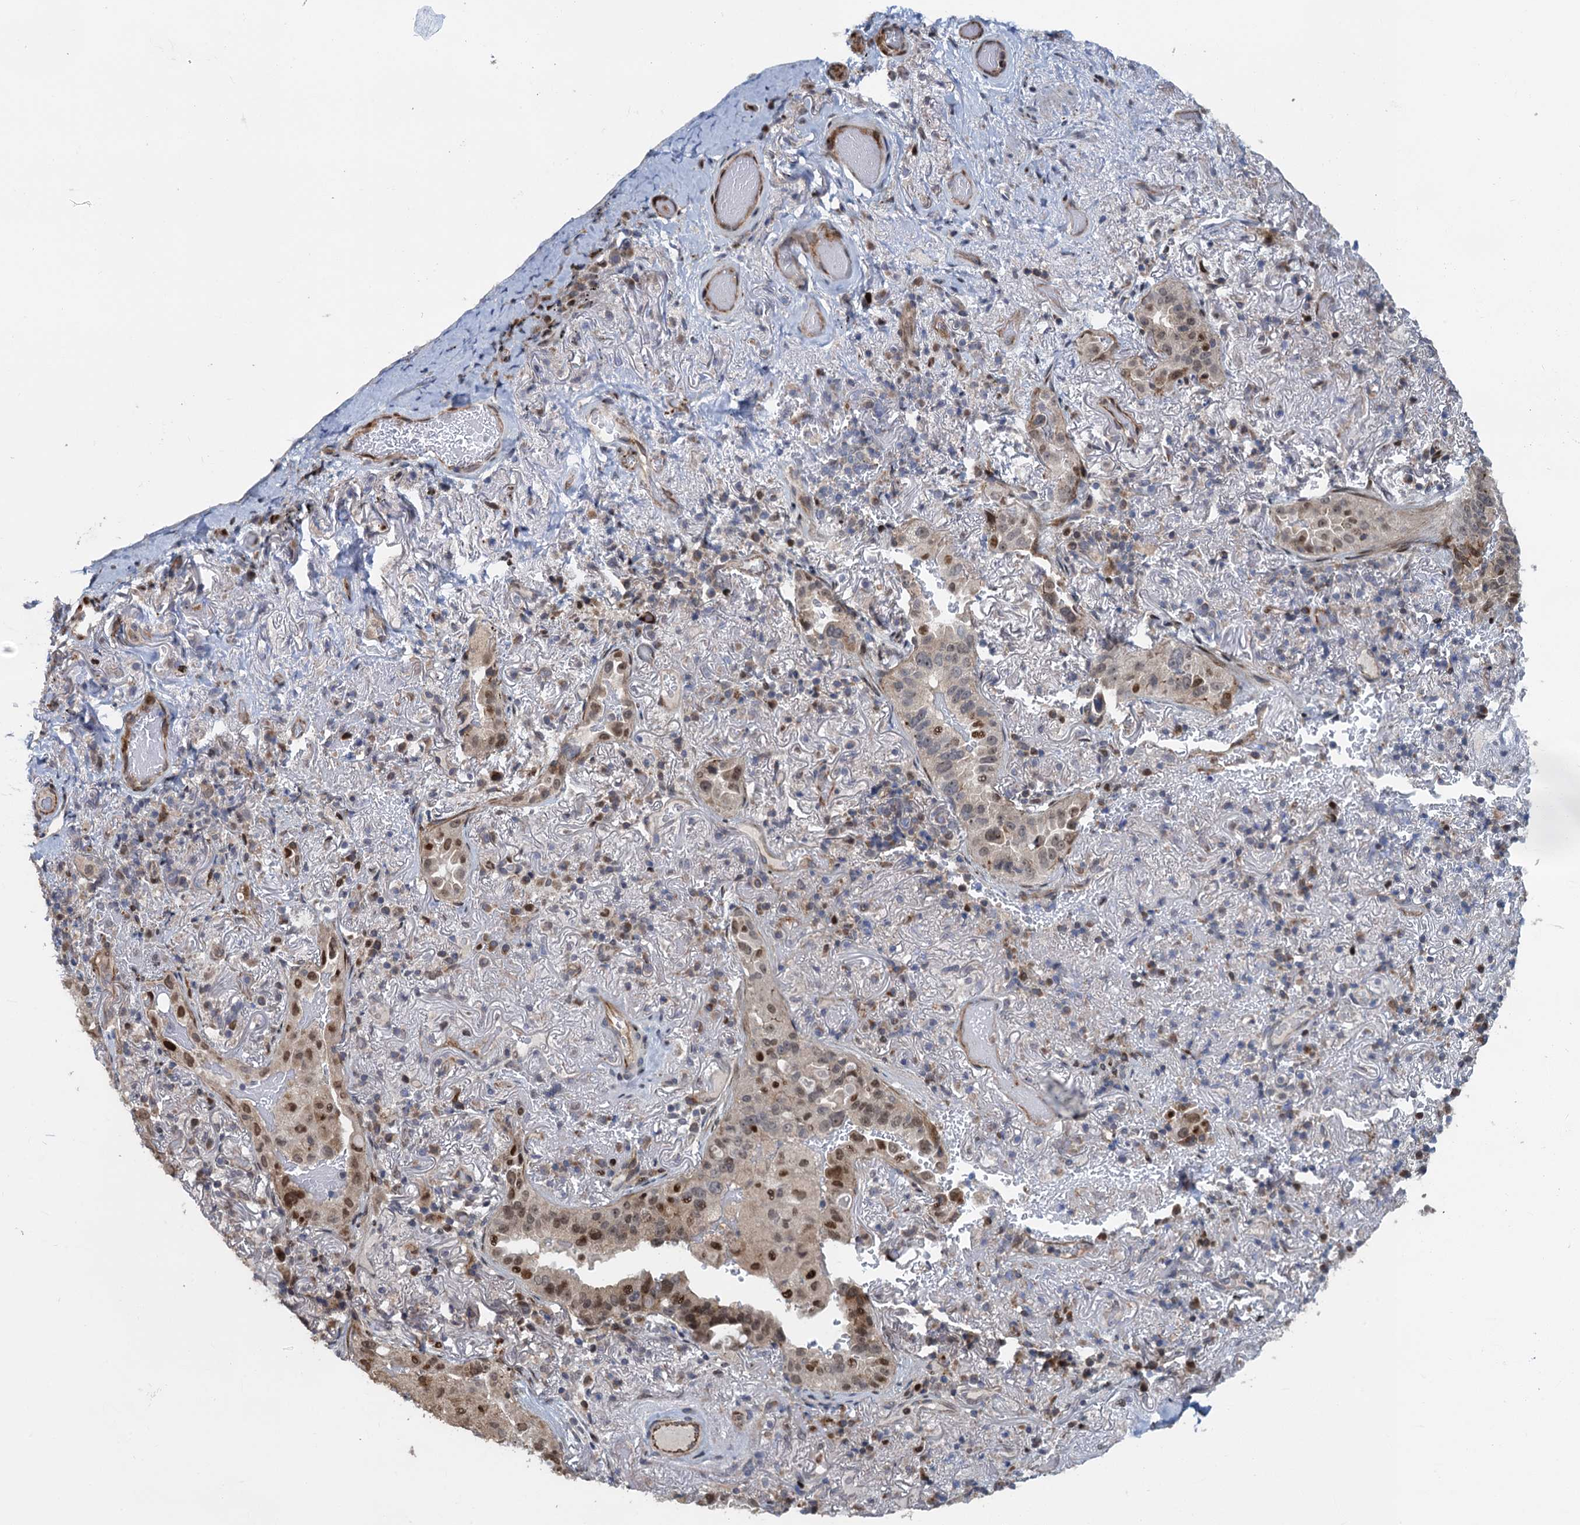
{"staining": {"intensity": "moderate", "quantity": ">75%", "location": "nuclear"}, "tissue": "lung cancer", "cell_type": "Tumor cells", "image_type": "cancer", "snomed": [{"axis": "morphology", "description": "Adenocarcinoma, NOS"}, {"axis": "topography", "description": "Lung"}], "caption": "Immunohistochemistry (IHC) (DAB) staining of adenocarcinoma (lung) displays moderate nuclear protein staining in approximately >75% of tumor cells.", "gene": "ATOSA", "patient": {"sex": "female", "age": 69}}